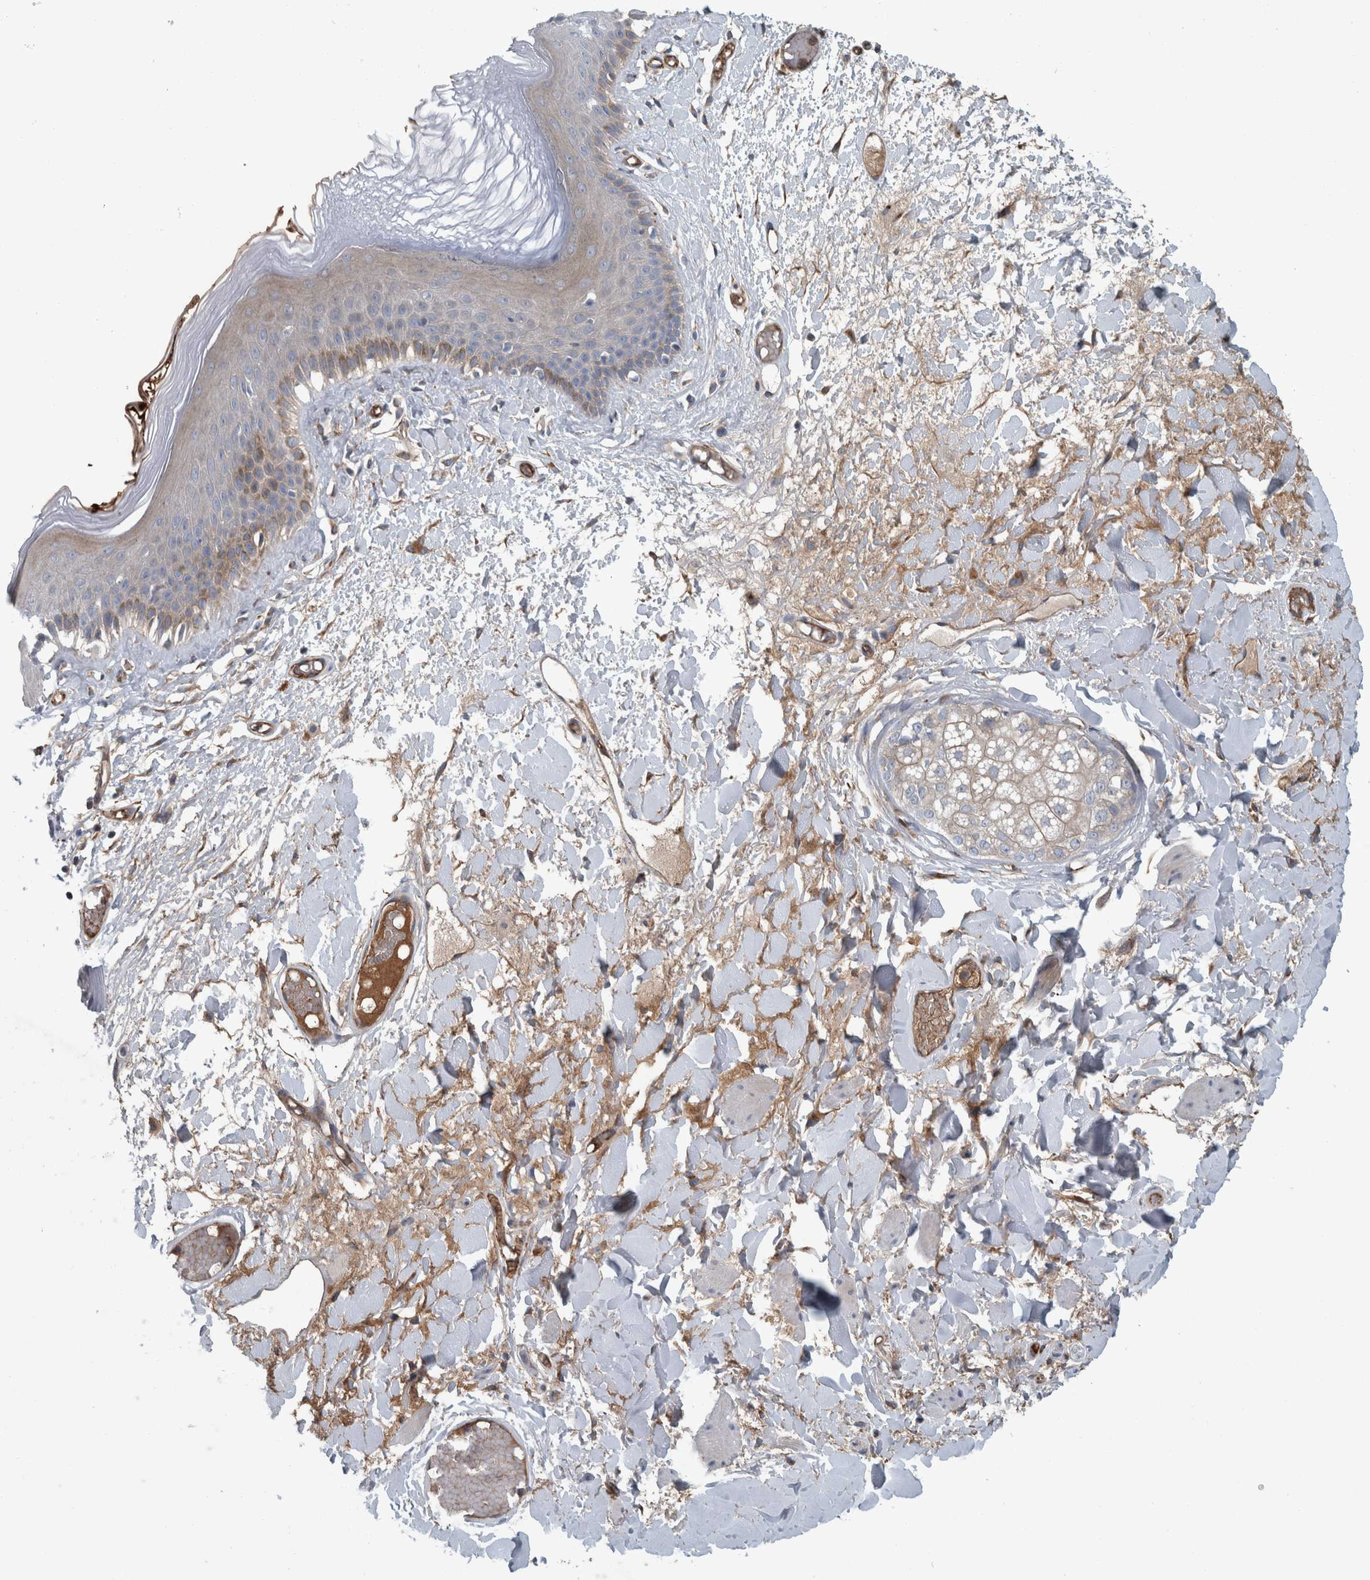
{"staining": {"intensity": "moderate", "quantity": "<25%", "location": "cytoplasmic/membranous"}, "tissue": "skin", "cell_type": "Epidermal cells", "image_type": "normal", "snomed": [{"axis": "morphology", "description": "Normal tissue, NOS"}, {"axis": "topography", "description": "Vulva"}], "caption": "Immunohistochemistry (DAB) staining of normal human skin demonstrates moderate cytoplasmic/membranous protein positivity in approximately <25% of epidermal cells. The staining is performed using DAB (3,3'-diaminobenzidine) brown chromogen to label protein expression. The nuclei are counter-stained blue using hematoxylin.", "gene": "GLT8D2", "patient": {"sex": "female", "age": 73}}